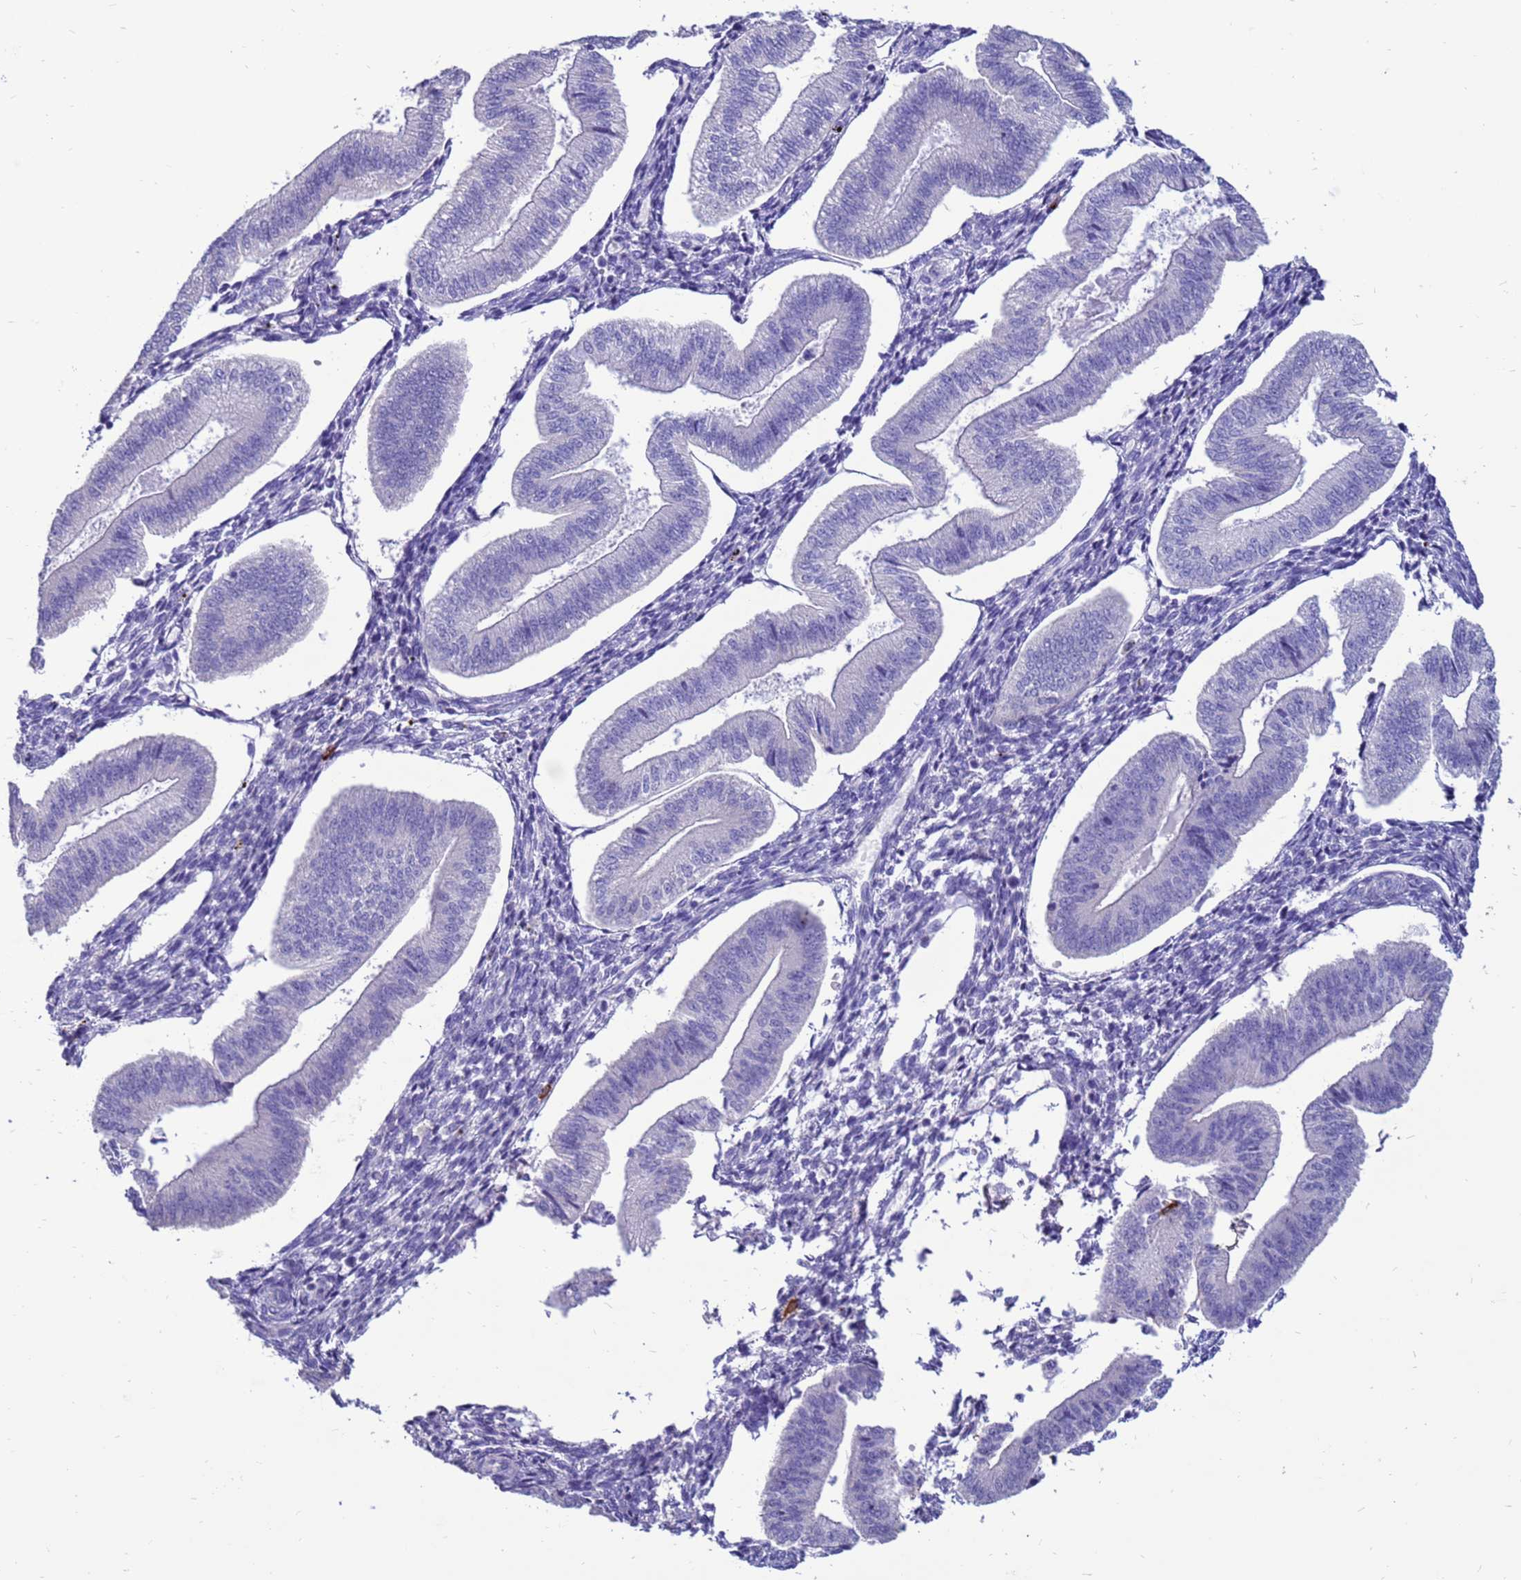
{"staining": {"intensity": "negative", "quantity": "none", "location": "none"}, "tissue": "endometrium", "cell_type": "Cells in endometrial stroma", "image_type": "normal", "snomed": [{"axis": "morphology", "description": "Normal tissue, NOS"}, {"axis": "topography", "description": "Endometrium"}], "caption": "Cells in endometrial stroma show no significant protein staining in benign endometrium.", "gene": "PDE10A", "patient": {"sex": "female", "age": 34}}